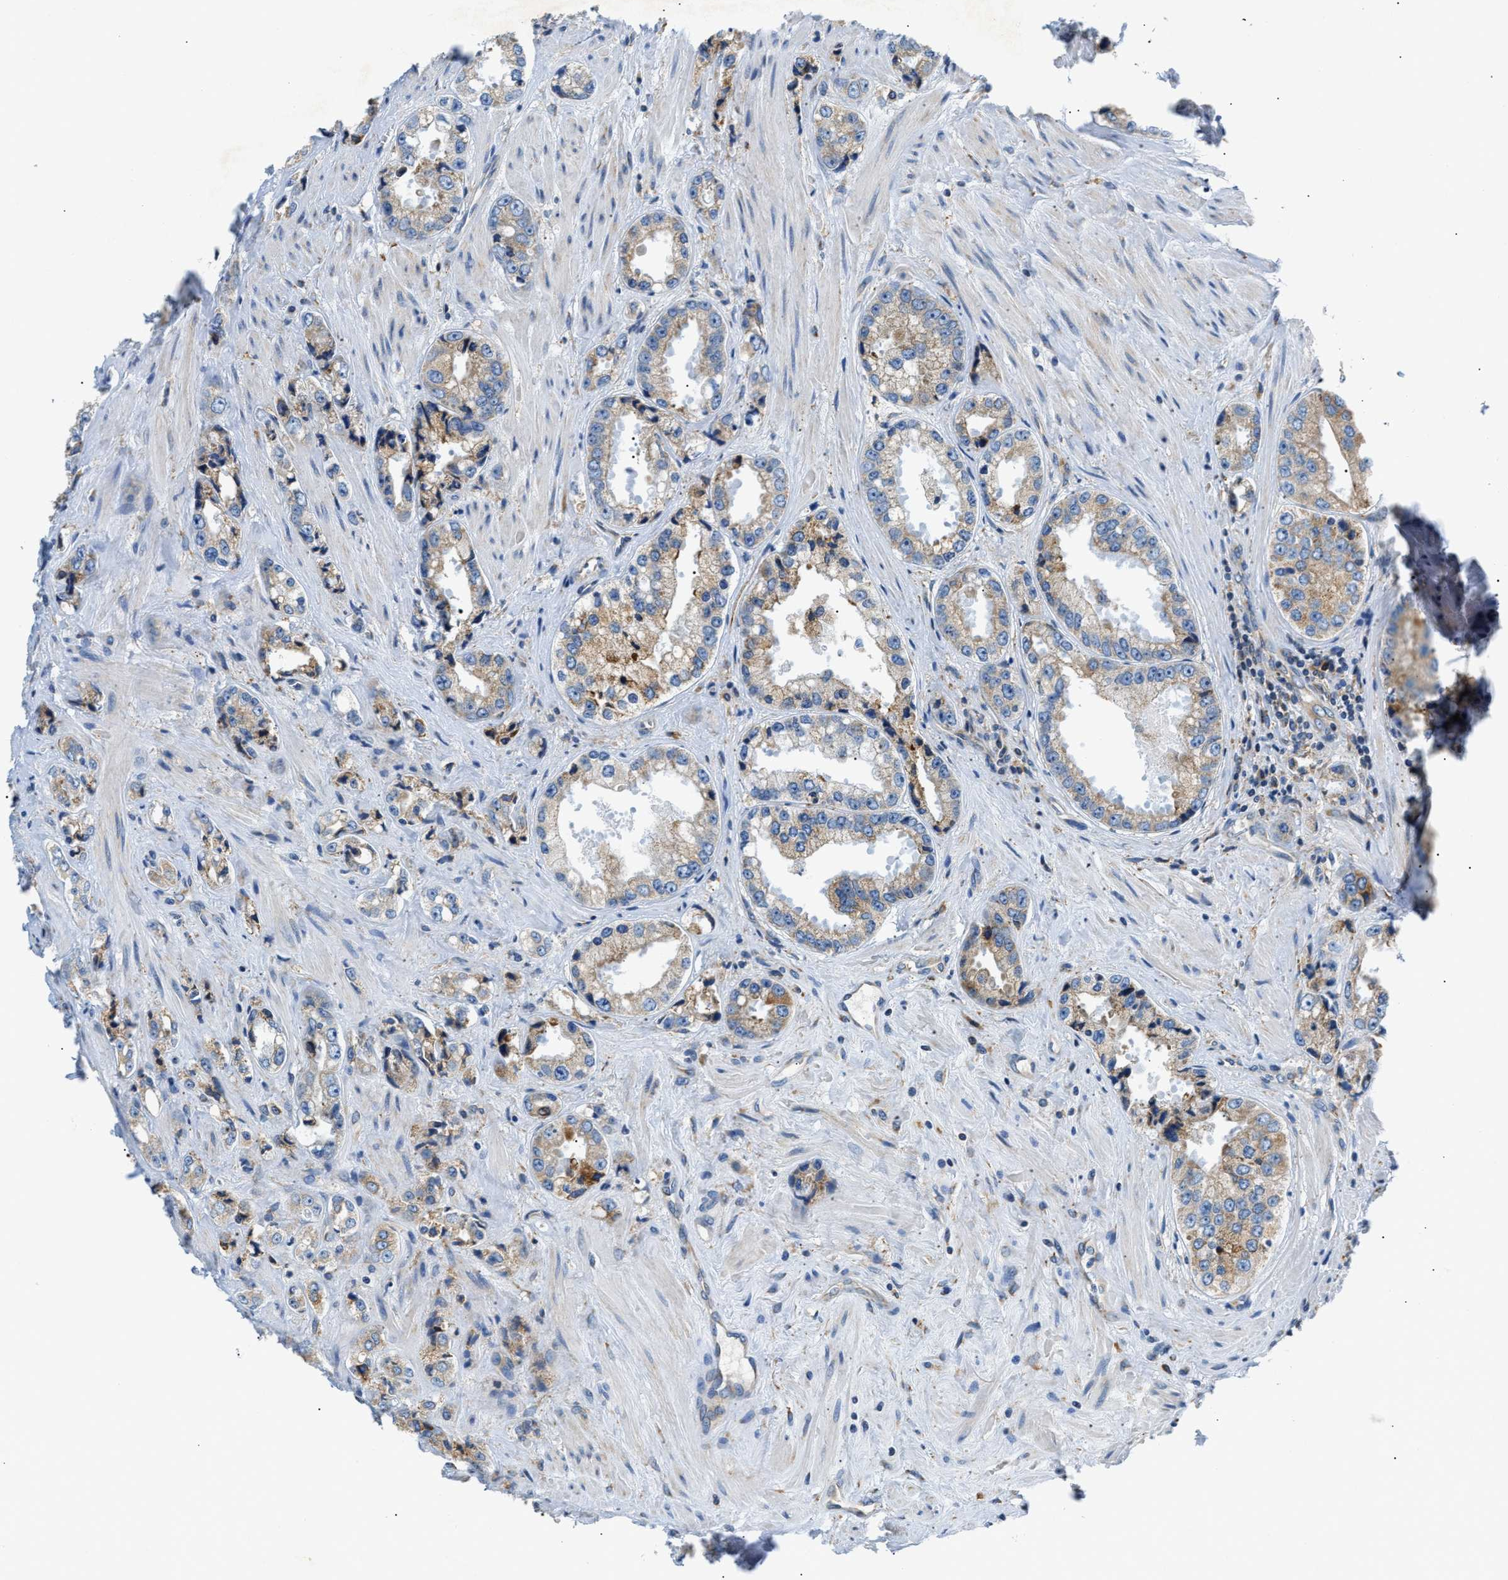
{"staining": {"intensity": "weak", "quantity": "25%-75%", "location": "cytoplasmic/membranous"}, "tissue": "prostate cancer", "cell_type": "Tumor cells", "image_type": "cancer", "snomed": [{"axis": "morphology", "description": "Adenocarcinoma, High grade"}, {"axis": "topography", "description": "Prostate"}], "caption": "There is low levels of weak cytoplasmic/membranous expression in tumor cells of adenocarcinoma (high-grade) (prostate), as demonstrated by immunohistochemical staining (brown color).", "gene": "HDHD3", "patient": {"sex": "male", "age": 61}}